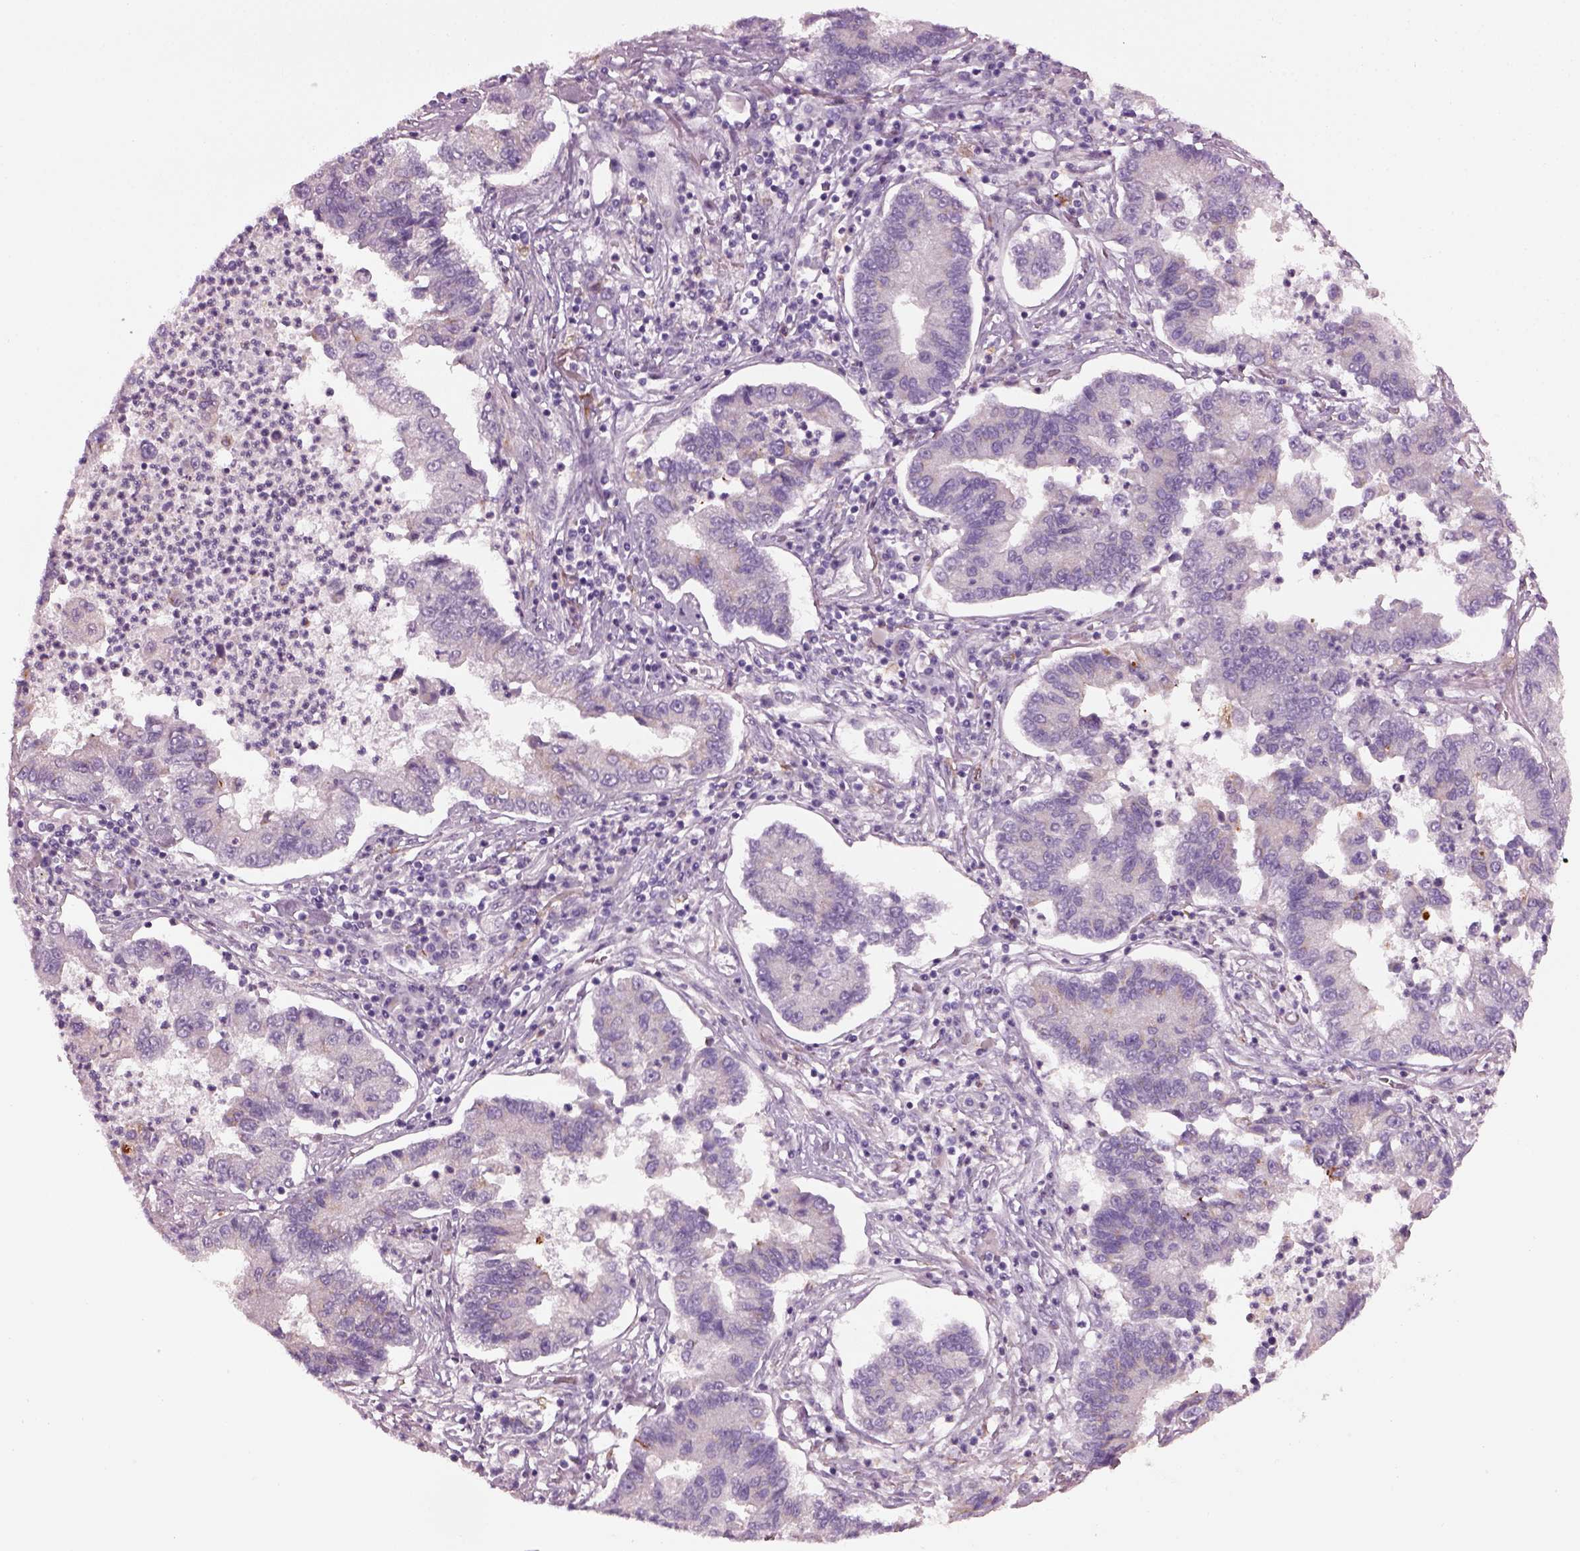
{"staining": {"intensity": "negative", "quantity": "none", "location": "none"}, "tissue": "lung cancer", "cell_type": "Tumor cells", "image_type": "cancer", "snomed": [{"axis": "morphology", "description": "Adenocarcinoma, NOS"}, {"axis": "topography", "description": "Lung"}], "caption": "Photomicrograph shows no significant protein expression in tumor cells of lung cancer (adenocarcinoma).", "gene": "TMEM231", "patient": {"sex": "female", "age": 57}}